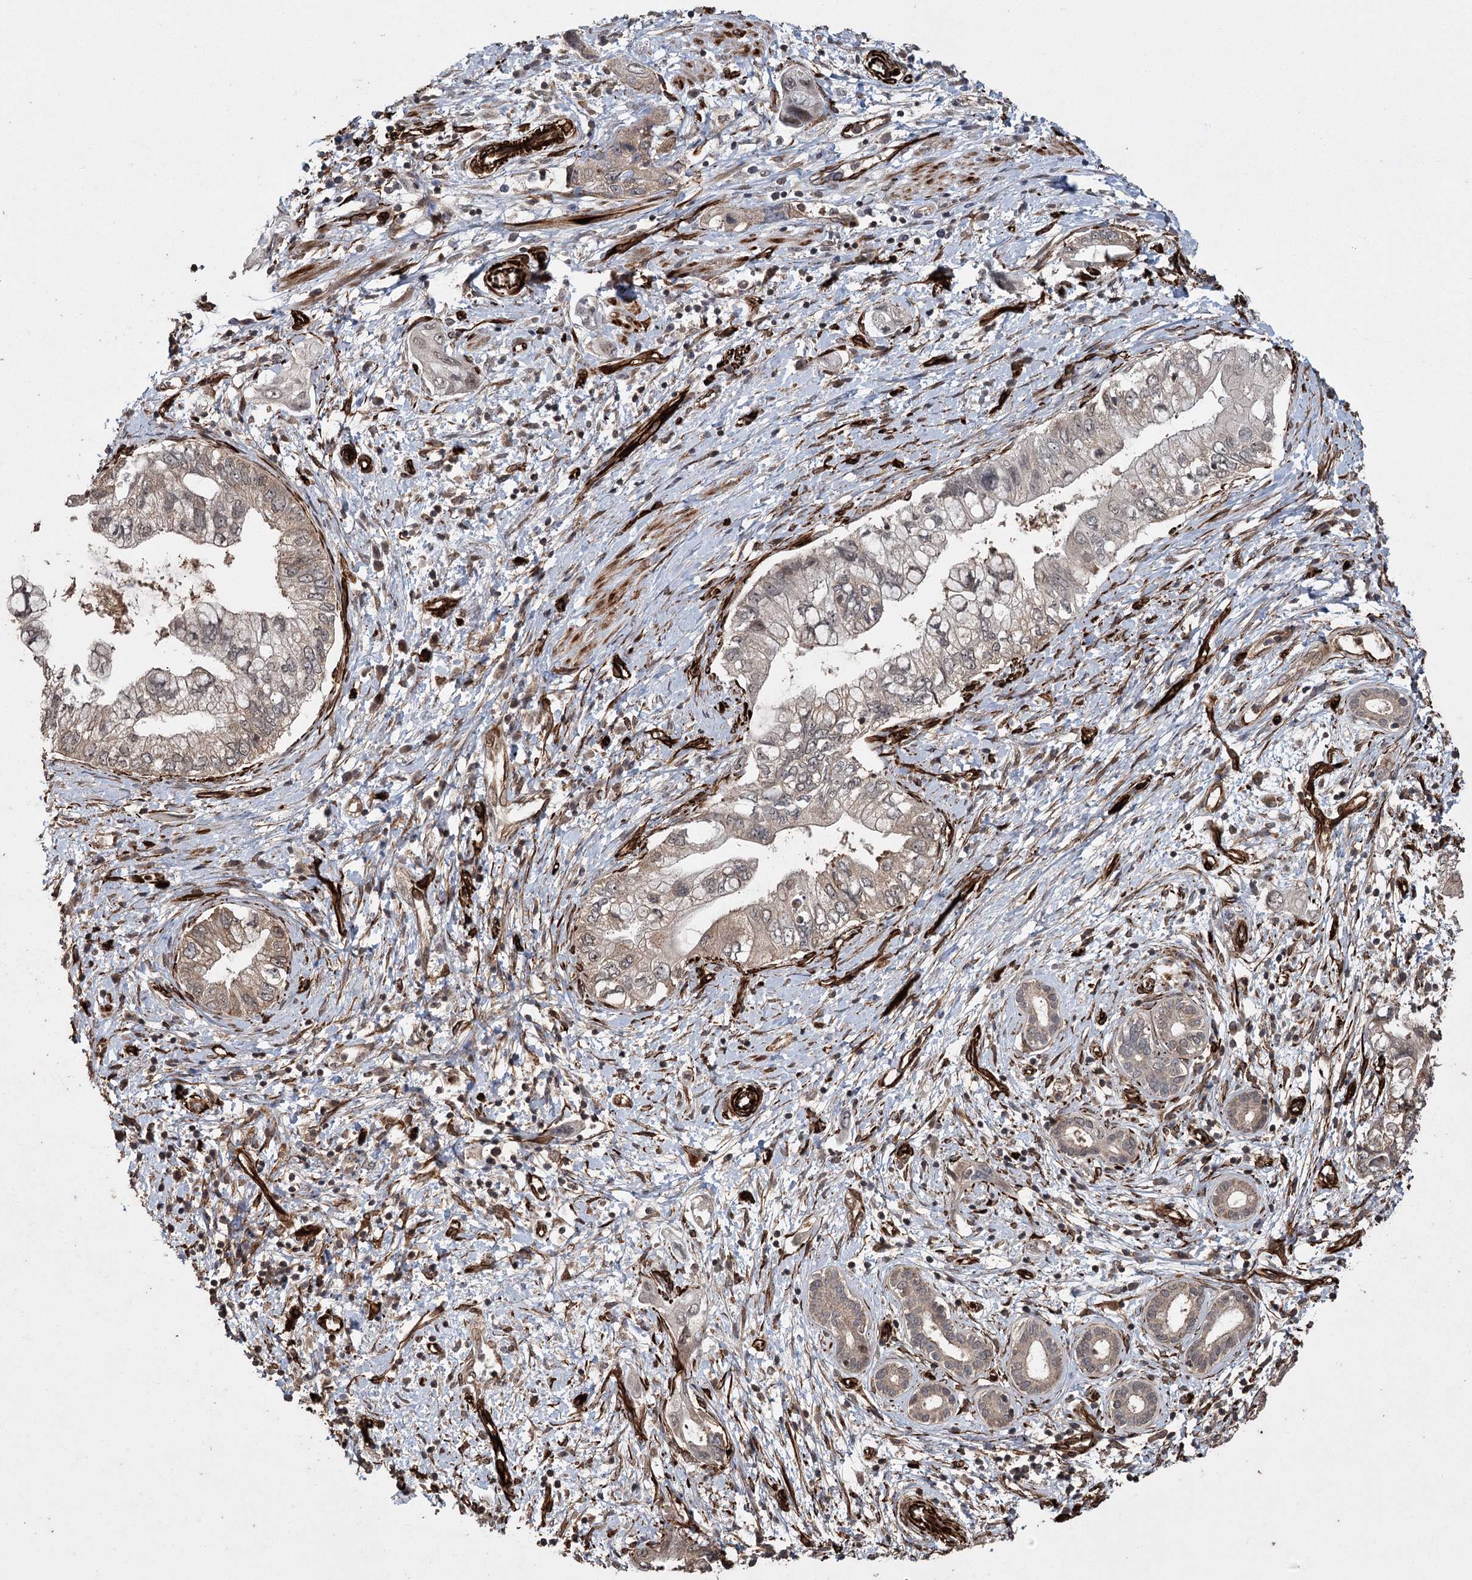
{"staining": {"intensity": "weak", "quantity": "<25%", "location": "cytoplasmic/membranous"}, "tissue": "pancreatic cancer", "cell_type": "Tumor cells", "image_type": "cancer", "snomed": [{"axis": "morphology", "description": "Adenocarcinoma, NOS"}, {"axis": "topography", "description": "Pancreas"}], "caption": "This is an IHC micrograph of pancreatic cancer. There is no positivity in tumor cells.", "gene": "RPAP3", "patient": {"sex": "female", "age": 73}}